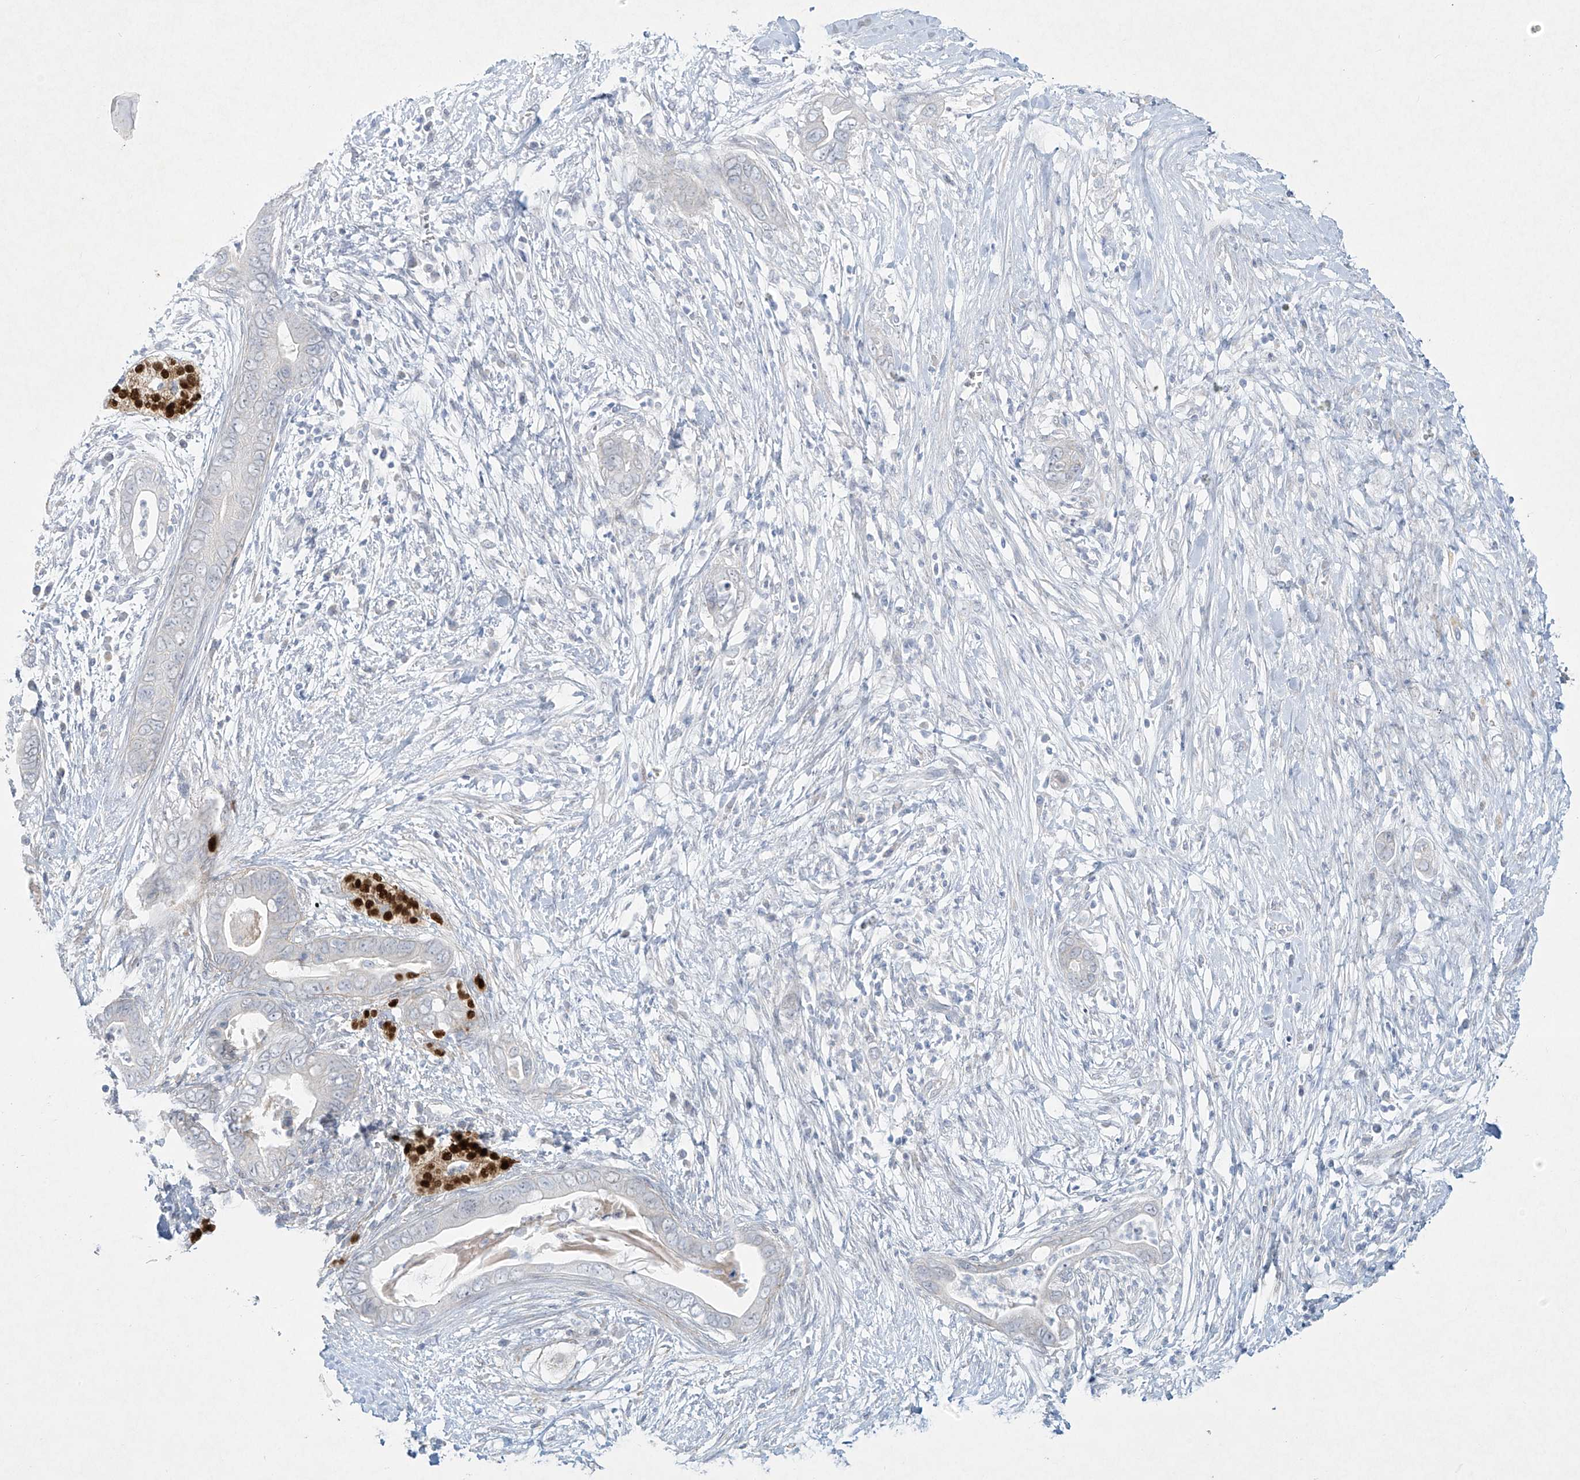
{"staining": {"intensity": "negative", "quantity": "none", "location": "none"}, "tissue": "pancreatic cancer", "cell_type": "Tumor cells", "image_type": "cancer", "snomed": [{"axis": "morphology", "description": "Adenocarcinoma, NOS"}, {"axis": "topography", "description": "Pancreas"}], "caption": "Immunohistochemistry image of human pancreatic adenocarcinoma stained for a protein (brown), which shows no staining in tumor cells.", "gene": "PAX6", "patient": {"sex": "male", "age": 75}}